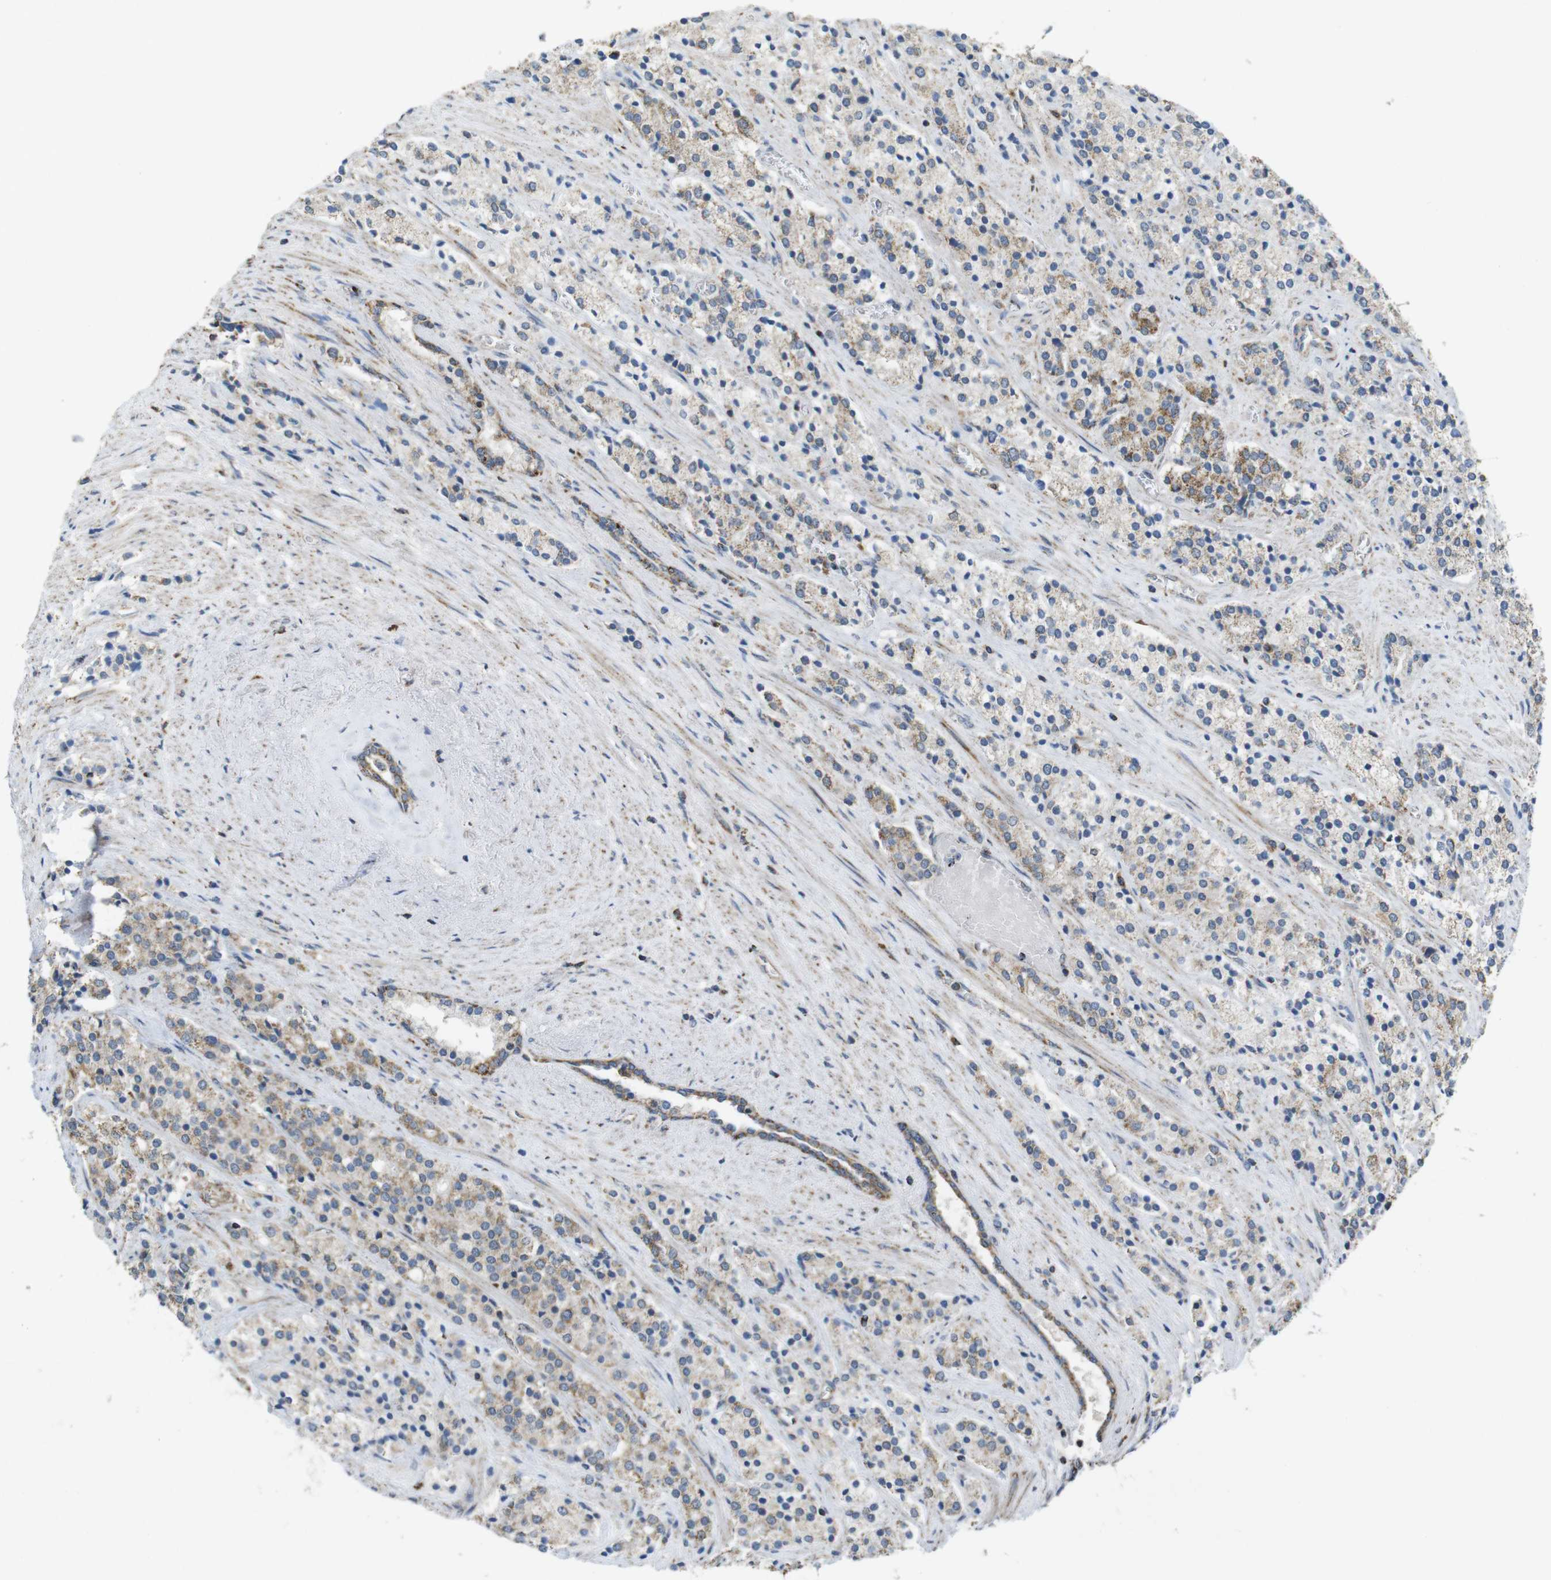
{"staining": {"intensity": "moderate", "quantity": "25%-75%", "location": "cytoplasmic/membranous"}, "tissue": "prostate cancer", "cell_type": "Tumor cells", "image_type": "cancer", "snomed": [{"axis": "morphology", "description": "Adenocarcinoma, High grade"}, {"axis": "topography", "description": "Prostate"}], "caption": "Protein expression analysis of prostate cancer (adenocarcinoma (high-grade)) displays moderate cytoplasmic/membranous positivity in about 25%-75% of tumor cells.", "gene": "CALHM2", "patient": {"sex": "male", "age": 71}}